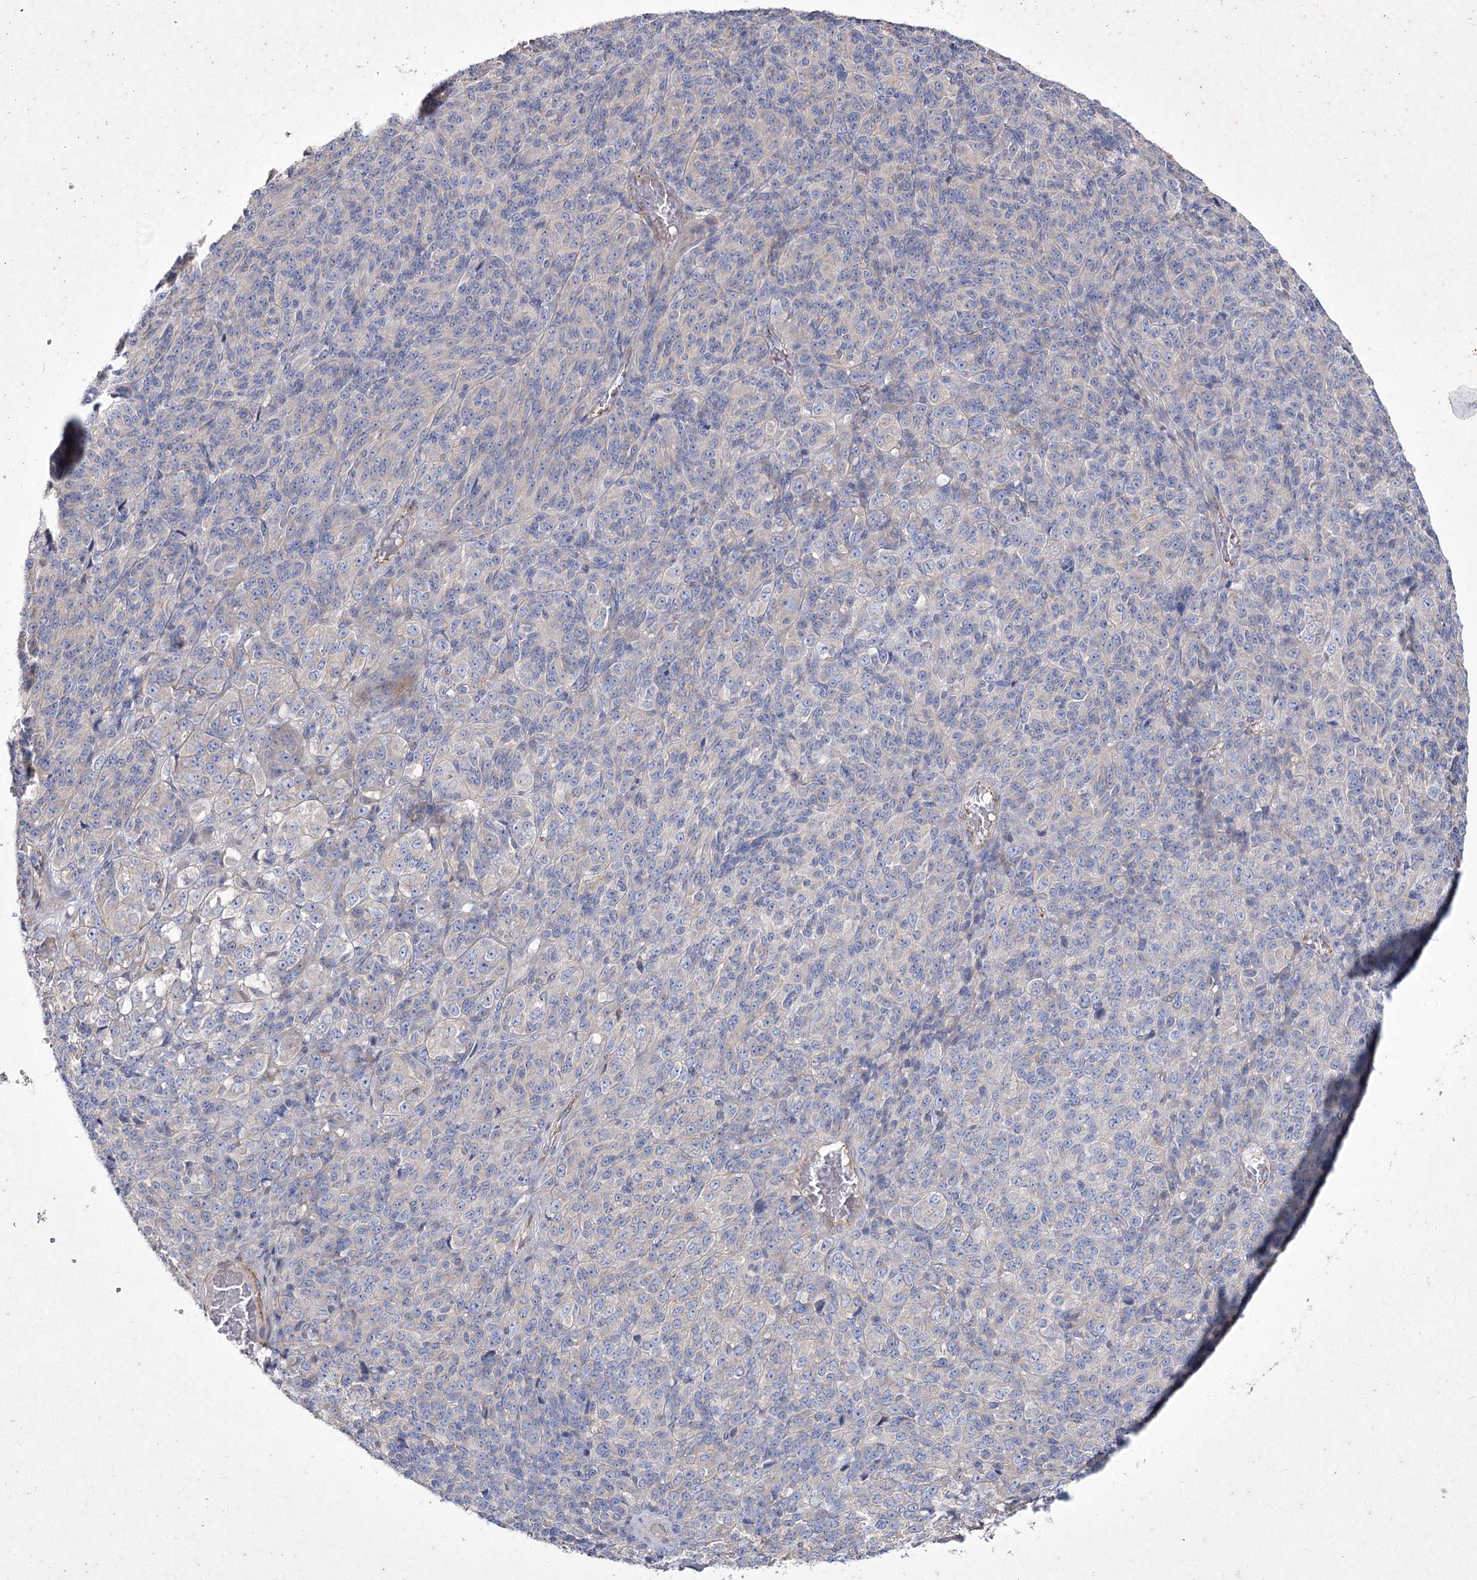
{"staining": {"intensity": "negative", "quantity": "none", "location": "none"}, "tissue": "melanoma", "cell_type": "Tumor cells", "image_type": "cancer", "snomed": [{"axis": "morphology", "description": "Malignant melanoma, Metastatic site"}, {"axis": "topography", "description": "Brain"}], "caption": "Immunohistochemistry of melanoma exhibits no positivity in tumor cells.", "gene": "LDLRAD3", "patient": {"sex": "female", "age": 56}}